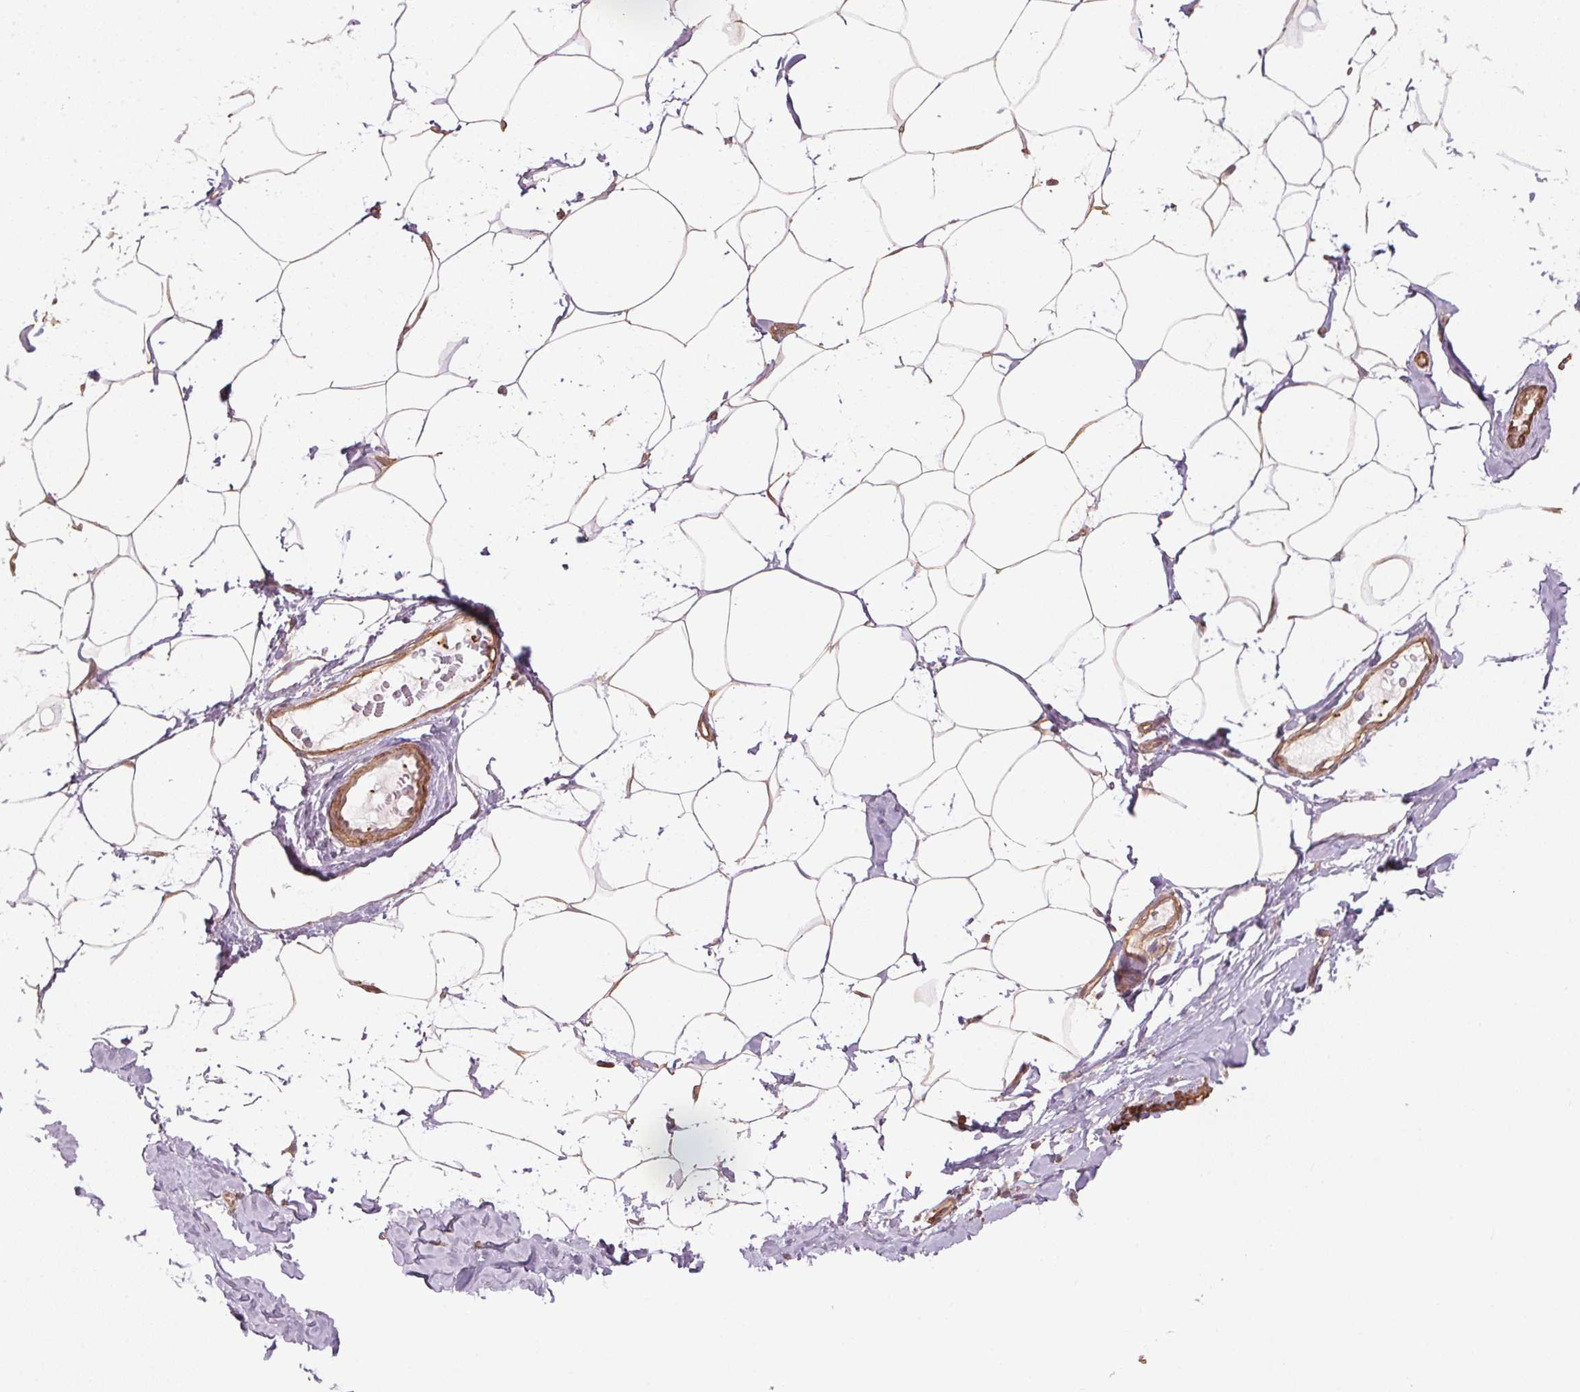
{"staining": {"intensity": "weak", "quantity": "25%-75%", "location": "cytoplasmic/membranous"}, "tissue": "breast", "cell_type": "Adipocytes", "image_type": "normal", "snomed": [{"axis": "morphology", "description": "Normal tissue, NOS"}, {"axis": "topography", "description": "Breast"}], "caption": "This micrograph reveals benign breast stained with immunohistochemistry (IHC) to label a protein in brown. The cytoplasmic/membranous of adipocytes show weak positivity for the protein. Nuclei are counter-stained blue.", "gene": "QDPR", "patient": {"sex": "female", "age": 32}}